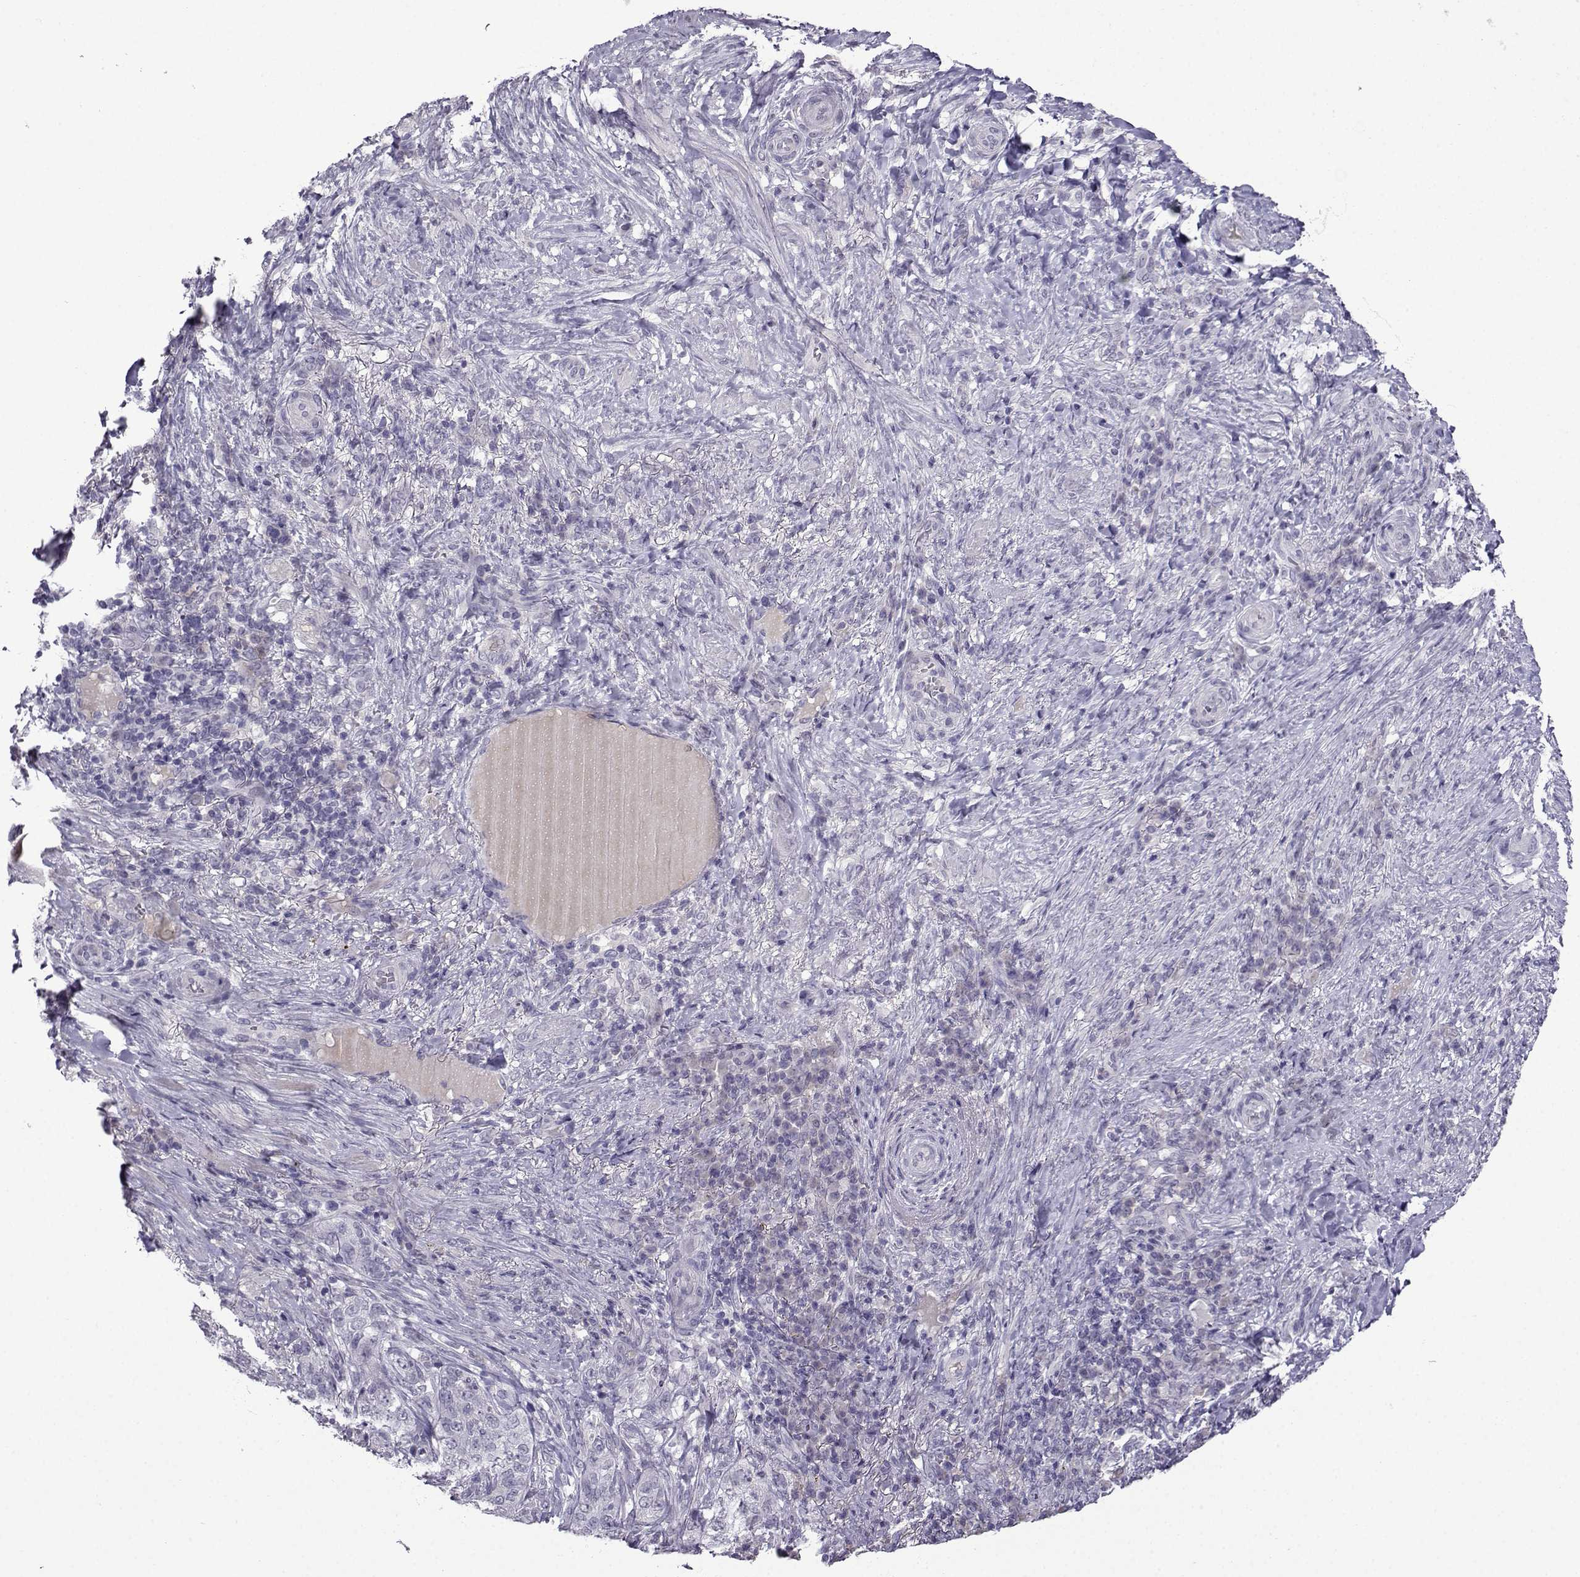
{"staining": {"intensity": "weak", "quantity": "<25%", "location": "cytoplasmic/membranous"}, "tissue": "skin cancer", "cell_type": "Tumor cells", "image_type": "cancer", "snomed": [{"axis": "morphology", "description": "Basal cell carcinoma"}, {"axis": "topography", "description": "Skin"}], "caption": "Skin basal cell carcinoma was stained to show a protein in brown. There is no significant staining in tumor cells.", "gene": "CRYBB1", "patient": {"sex": "female", "age": 69}}